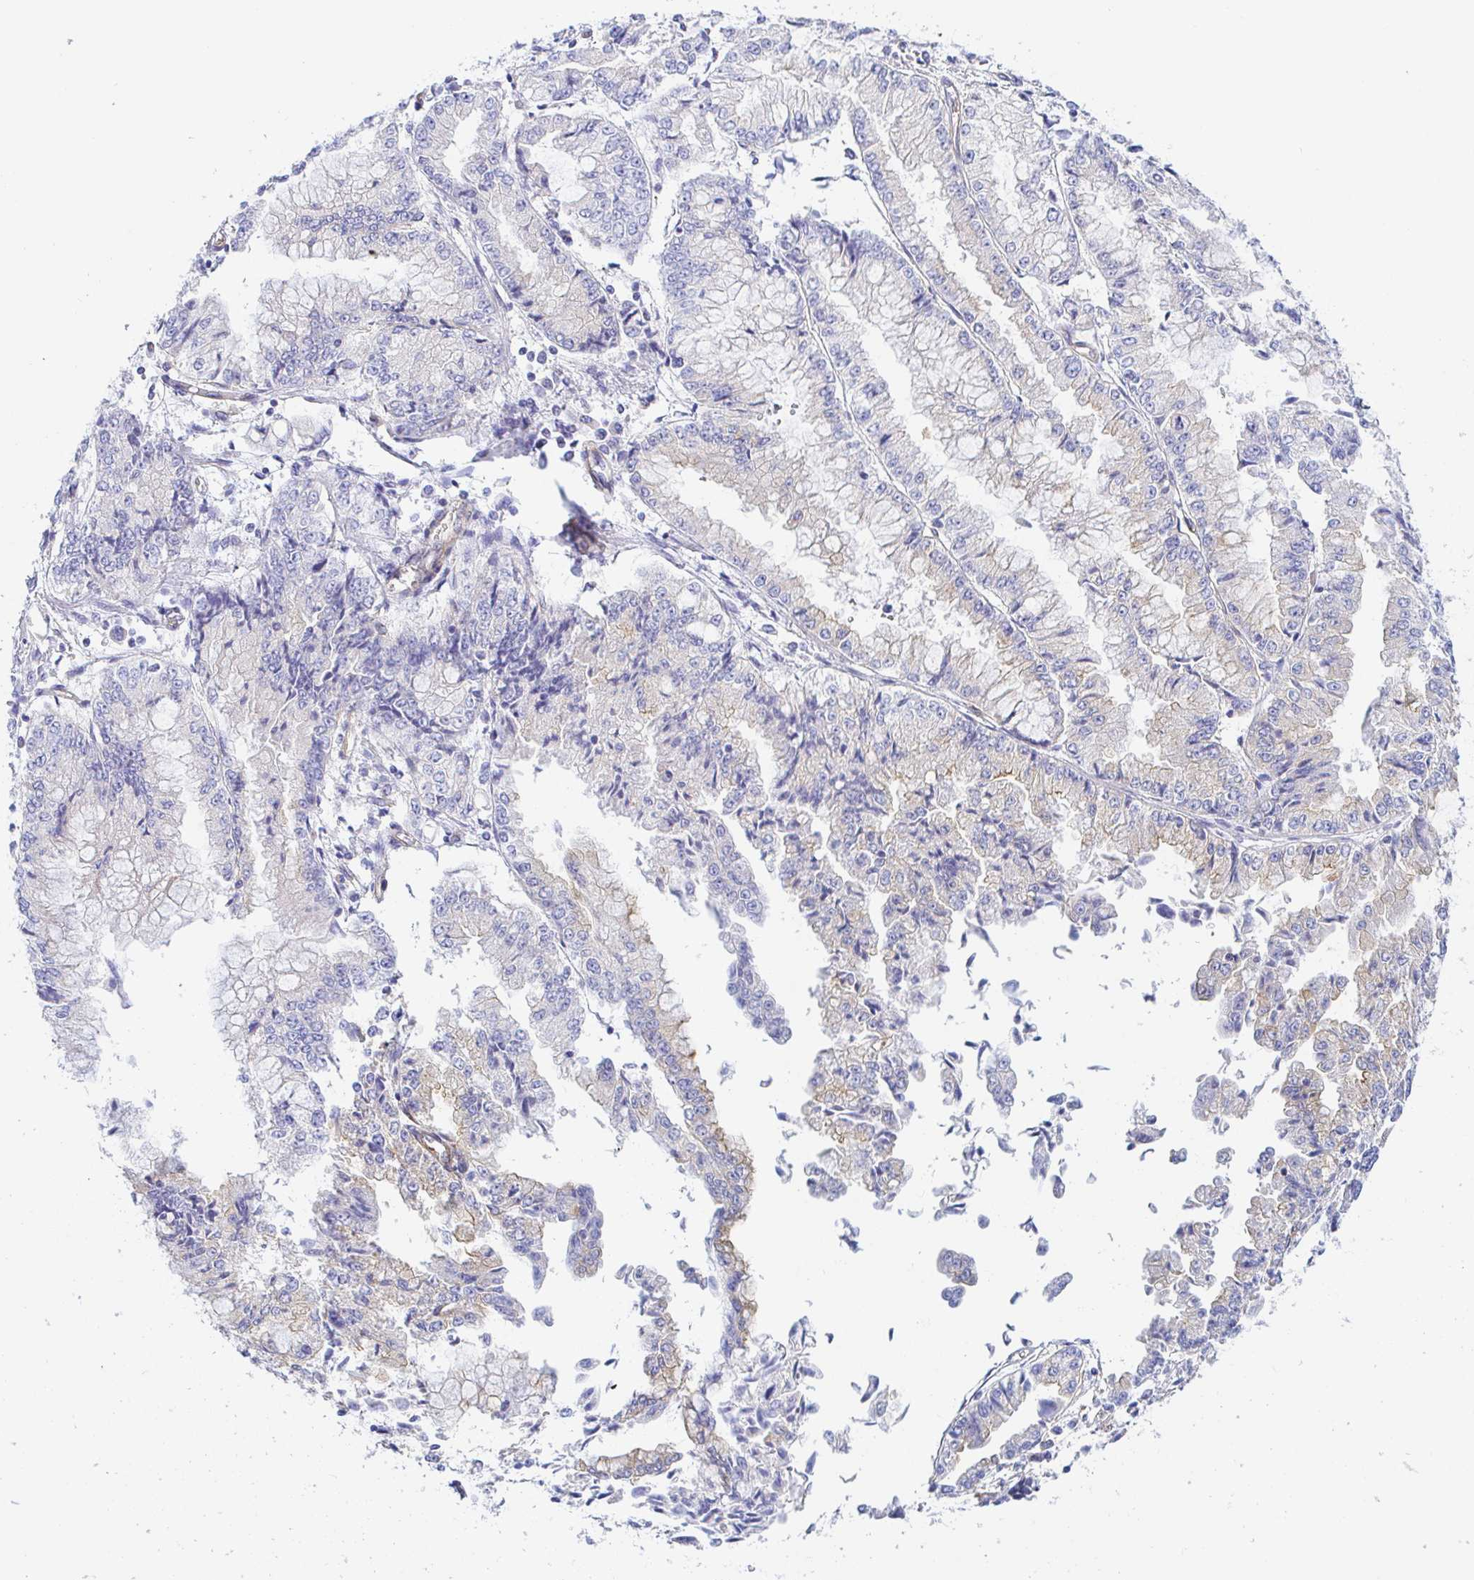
{"staining": {"intensity": "weak", "quantity": "25%-75%", "location": "cytoplasmic/membranous"}, "tissue": "stomach cancer", "cell_type": "Tumor cells", "image_type": "cancer", "snomed": [{"axis": "morphology", "description": "Adenocarcinoma, NOS"}, {"axis": "topography", "description": "Stomach, upper"}], "caption": "A low amount of weak cytoplasmic/membranous staining is seen in approximately 25%-75% of tumor cells in stomach cancer tissue.", "gene": "ARL4D", "patient": {"sex": "female", "age": 74}}